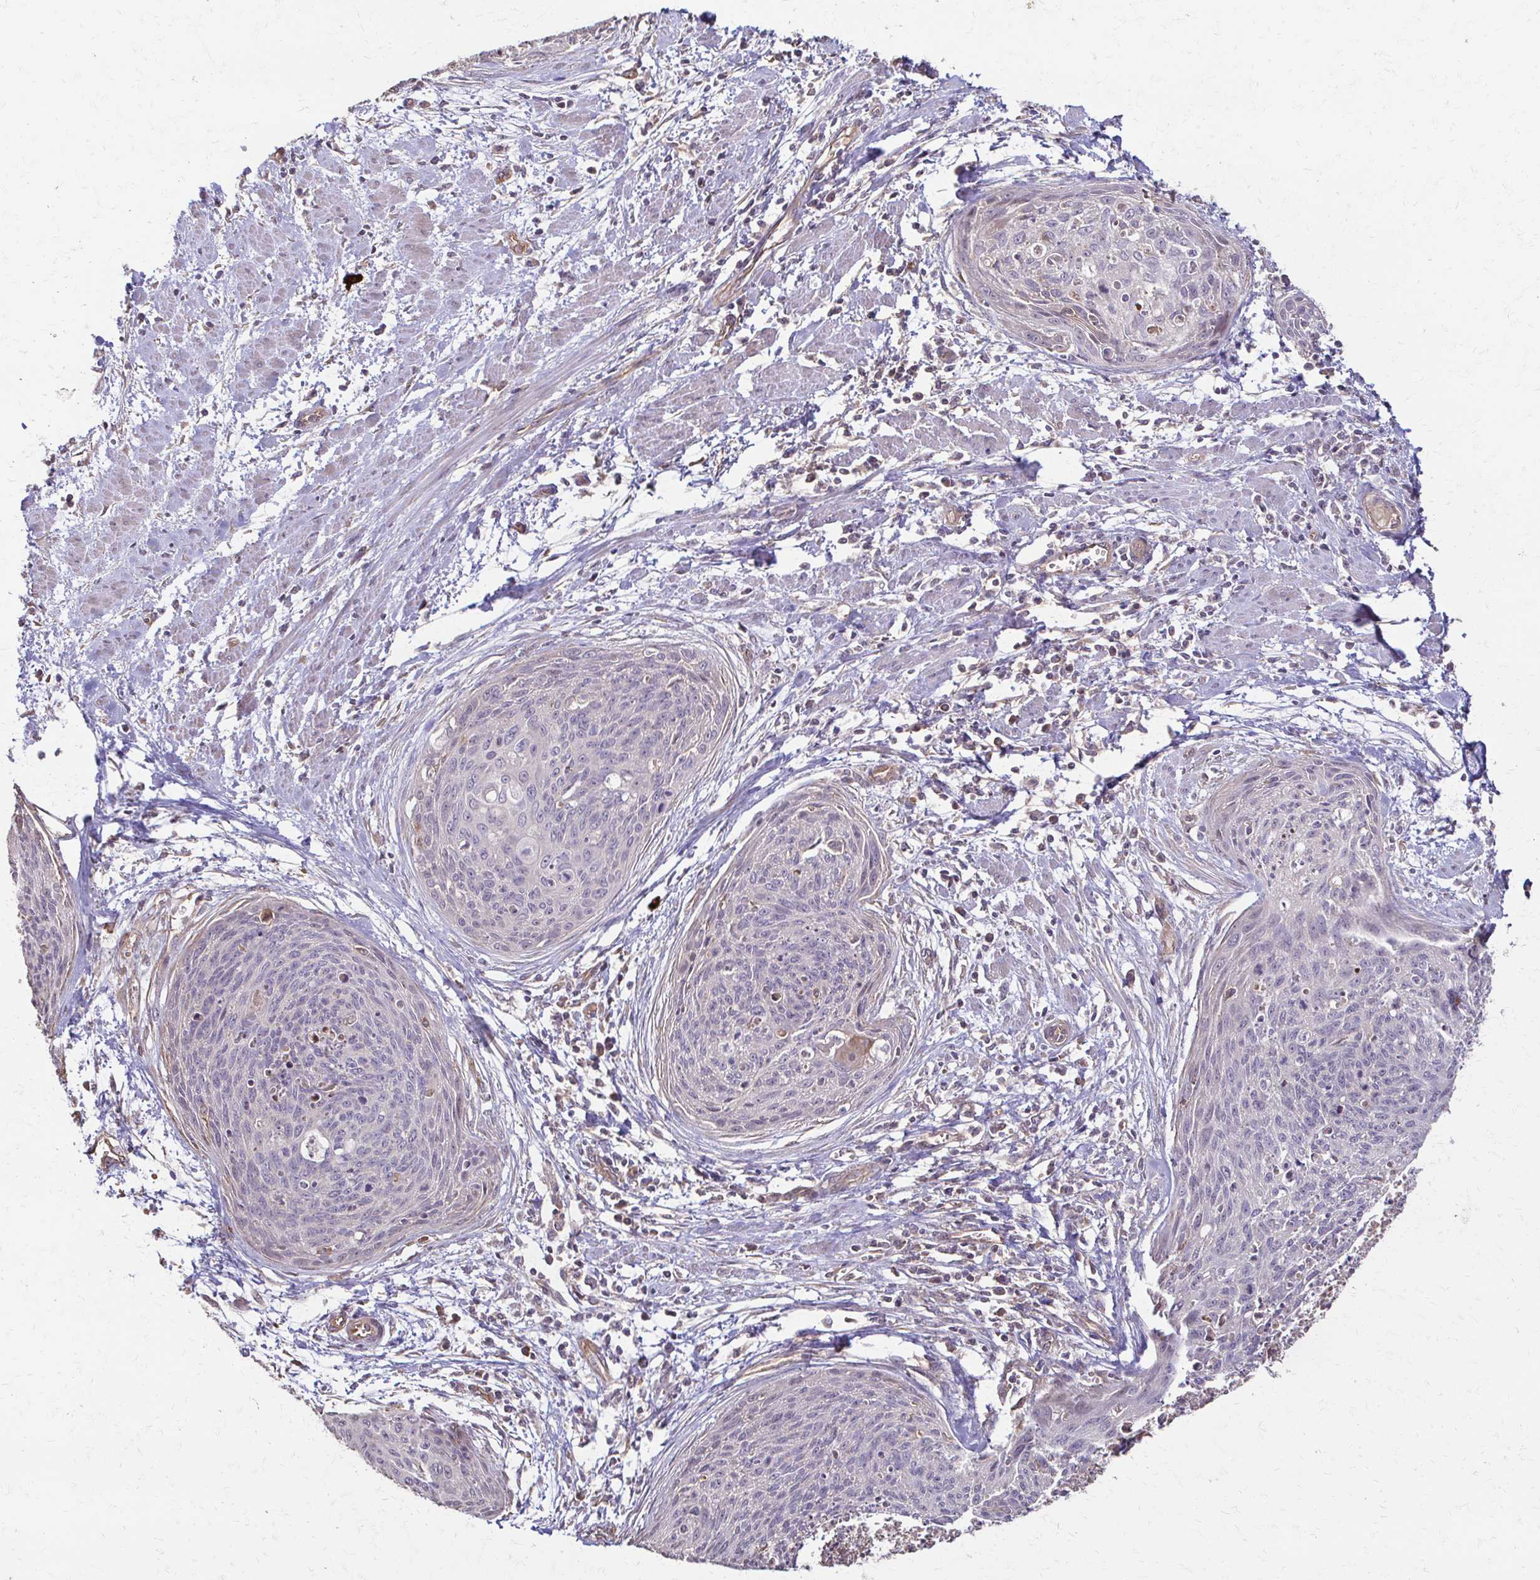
{"staining": {"intensity": "negative", "quantity": "none", "location": "none"}, "tissue": "cervical cancer", "cell_type": "Tumor cells", "image_type": "cancer", "snomed": [{"axis": "morphology", "description": "Squamous cell carcinoma, NOS"}, {"axis": "topography", "description": "Cervix"}], "caption": "Immunohistochemical staining of cervical cancer (squamous cell carcinoma) exhibits no significant positivity in tumor cells. Nuclei are stained in blue.", "gene": "IL18BP", "patient": {"sex": "female", "age": 55}}